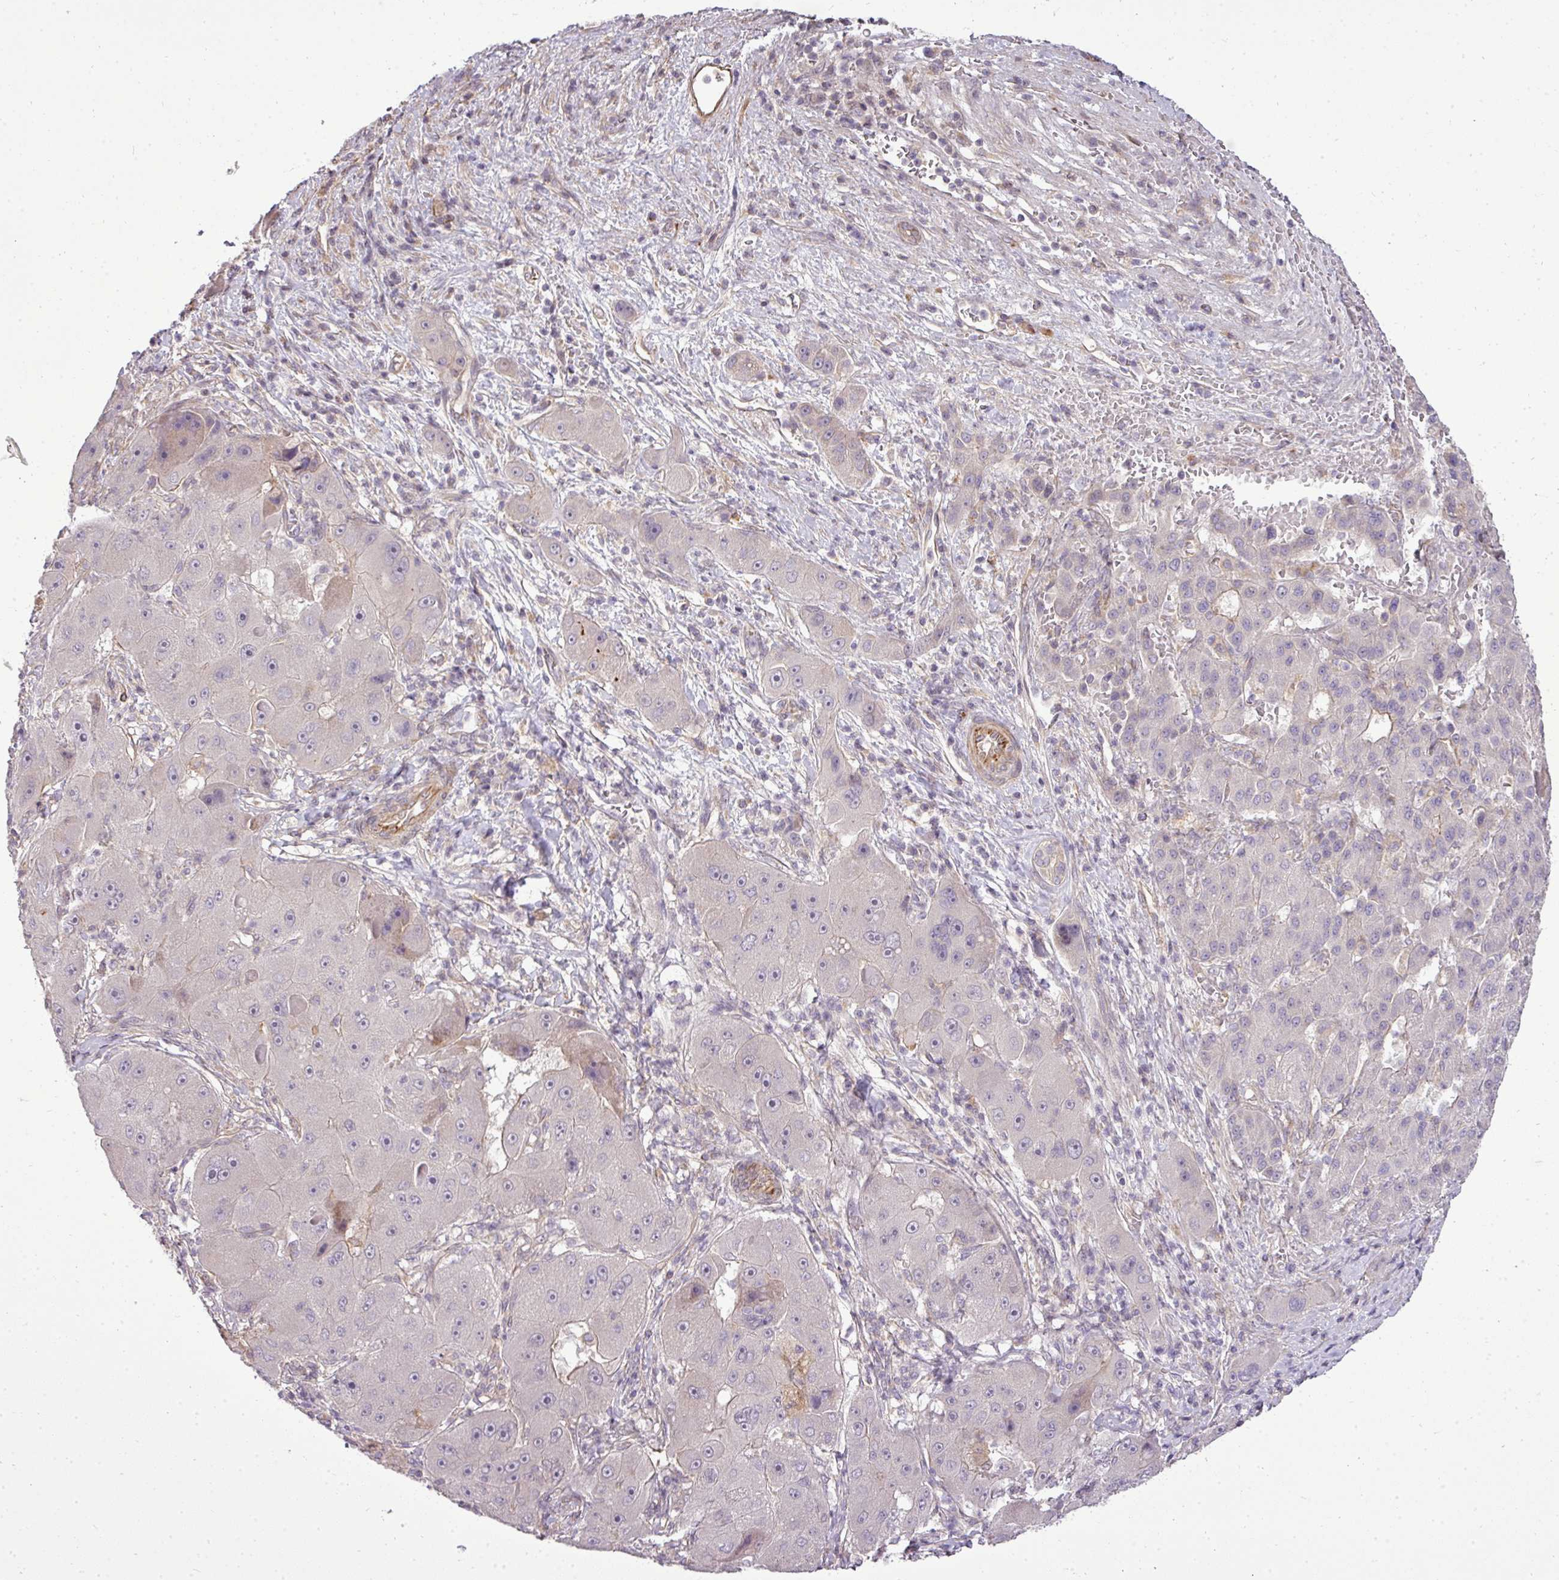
{"staining": {"intensity": "negative", "quantity": "none", "location": "none"}, "tissue": "liver cancer", "cell_type": "Tumor cells", "image_type": "cancer", "snomed": [{"axis": "morphology", "description": "Carcinoma, Hepatocellular, NOS"}, {"axis": "topography", "description": "Liver"}], "caption": "Image shows no significant protein staining in tumor cells of hepatocellular carcinoma (liver).", "gene": "PDRG1", "patient": {"sex": "male", "age": 76}}